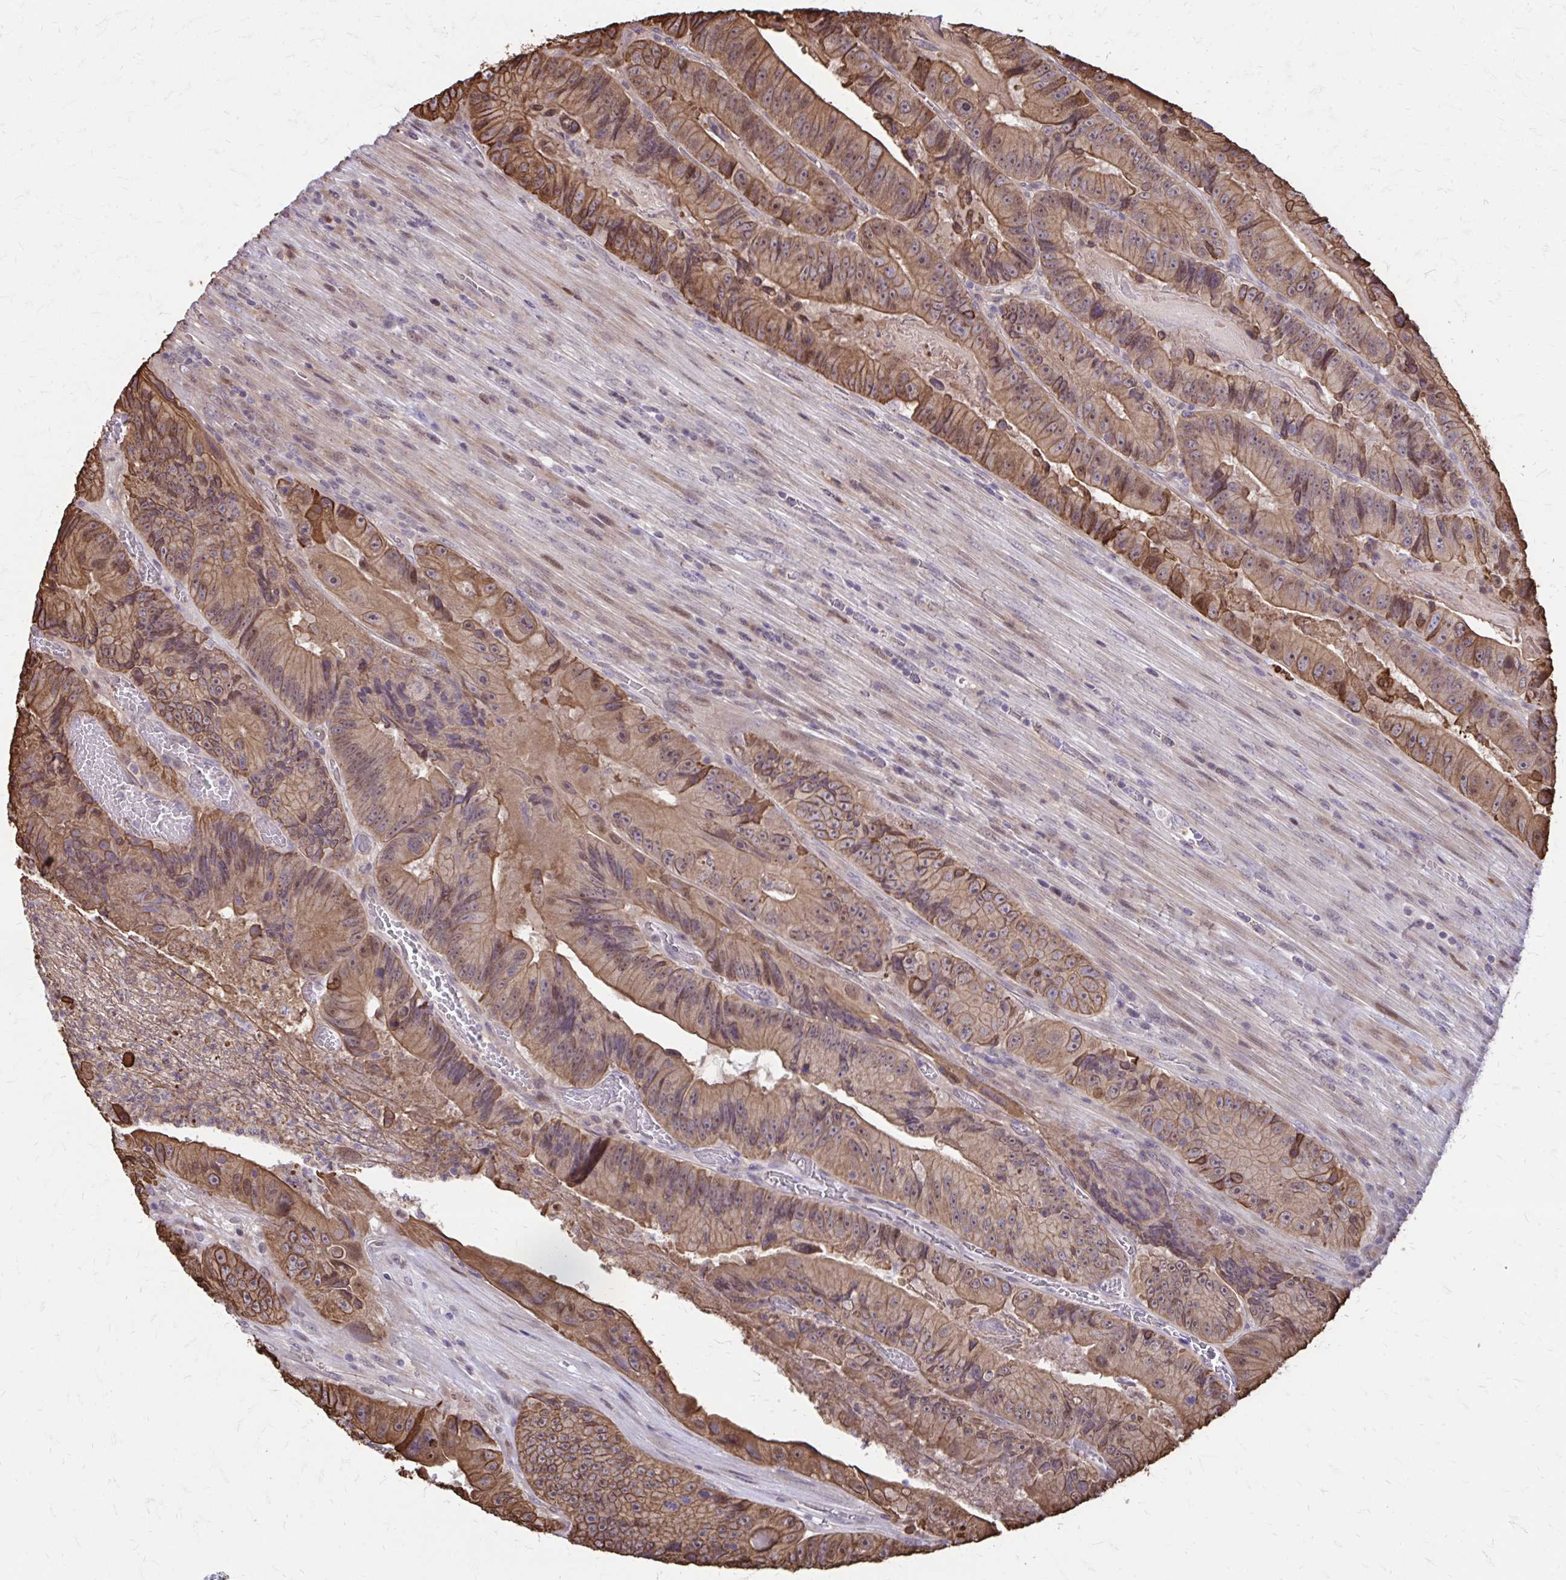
{"staining": {"intensity": "moderate", "quantity": ">75%", "location": "cytoplasmic/membranous,nuclear"}, "tissue": "colorectal cancer", "cell_type": "Tumor cells", "image_type": "cancer", "snomed": [{"axis": "morphology", "description": "Adenocarcinoma, NOS"}, {"axis": "topography", "description": "Colon"}], "caption": "Immunohistochemical staining of colorectal cancer reveals moderate cytoplasmic/membranous and nuclear protein expression in about >75% of tumor cells. The staining was performed using DAB, with brown indicating positive protein expression. Nuclei are stained blue with hematoxylin.", "gene": "ANKRD30B", "patient": {"sex": "female", "age": 86}}